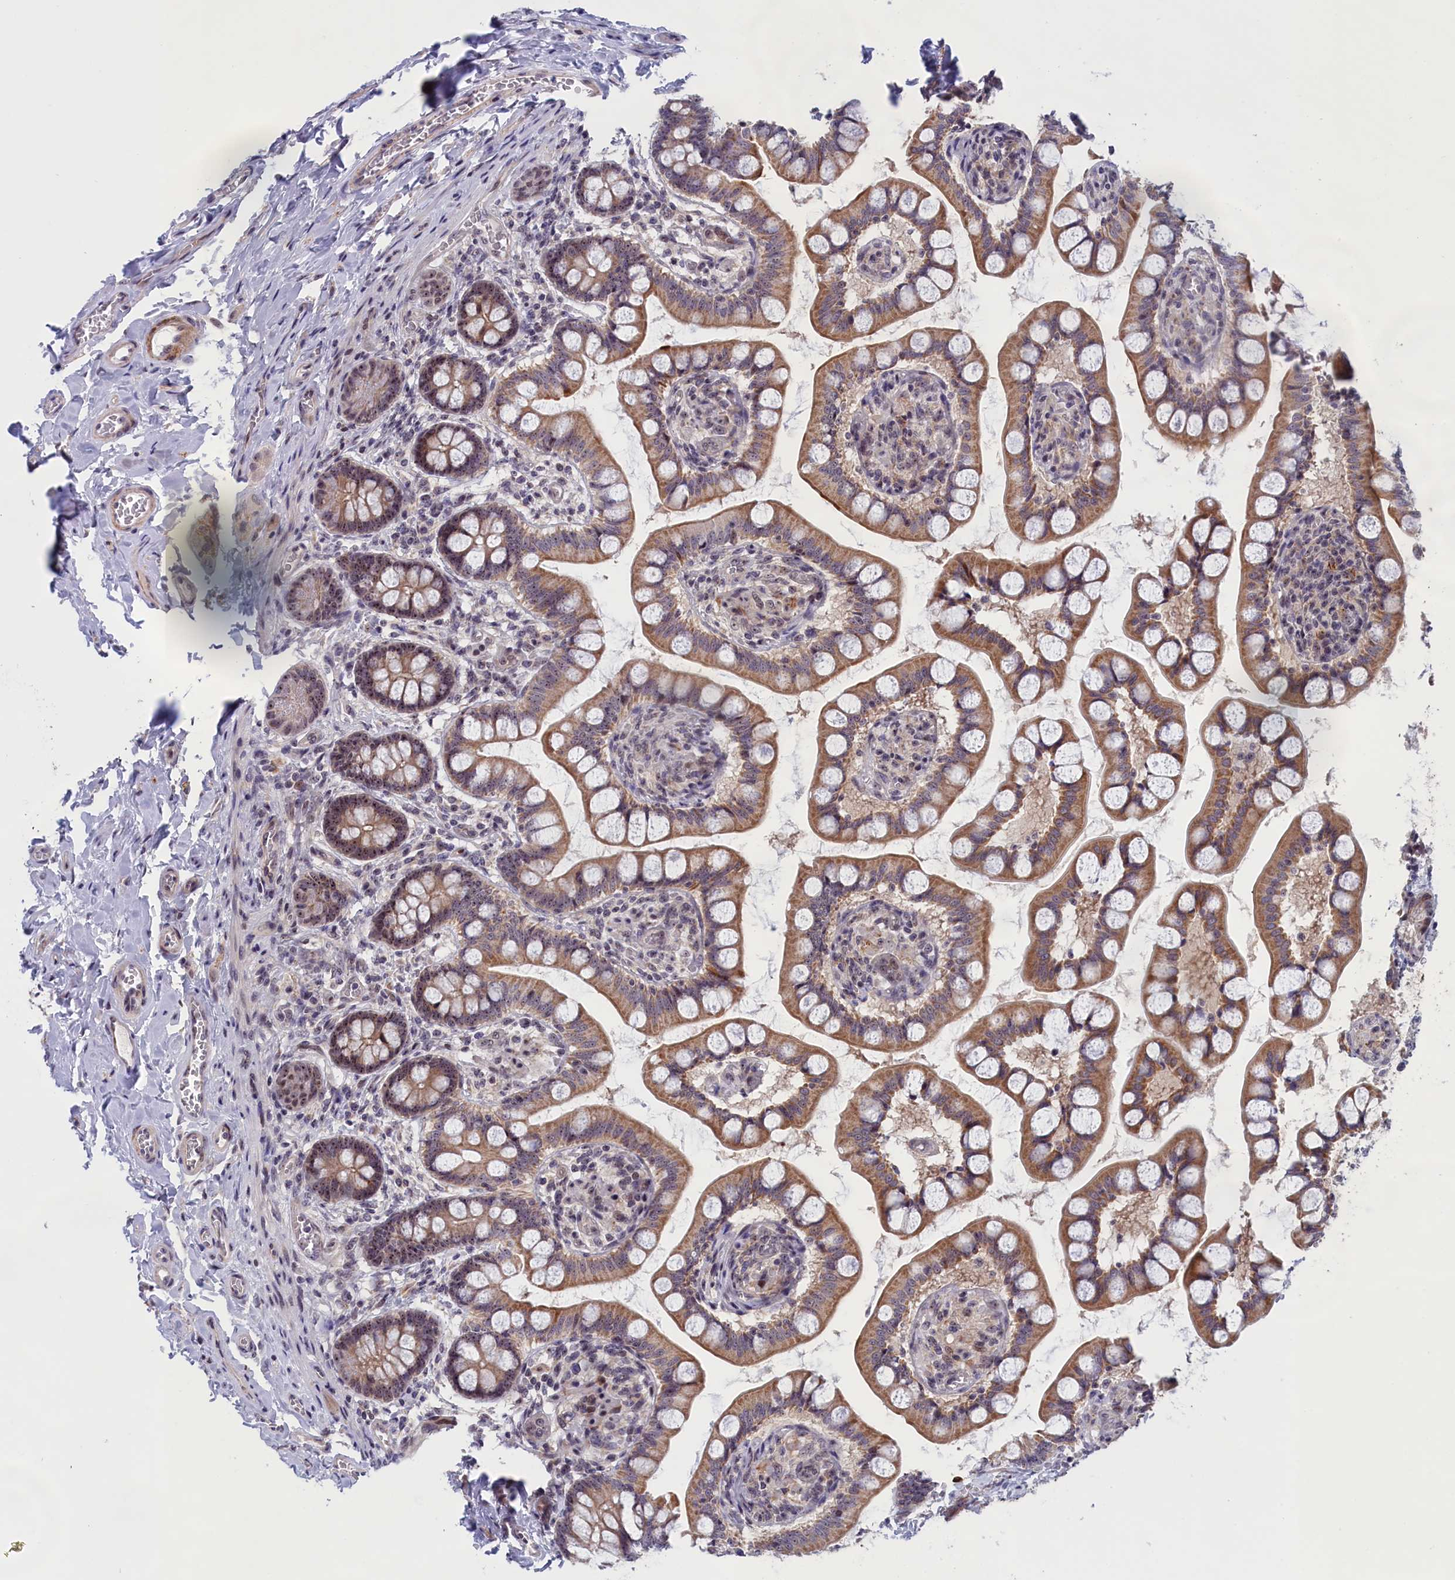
{"staining": {"intensity": "moderate", "quantity": ">75%", "location": "cytoplasmic/membranous,nuclear"}, "tissue": "small intestine", "cell_type": "Glandular cells", "image_type": "normal", "snomed": [{"axis": "morphology", "description": "Normal tissue, NOS"}, {"axis": "topography", "description": "Small intestine"}], "caption": "IHC of unremarkable small intestine demonstrates medium levels of moderate cytoplasmic/membranous,nuclear expression in approximately >75% of glandular cells.", "gene": "PPAN", "patient": {"sex": "male", "age": 52}}